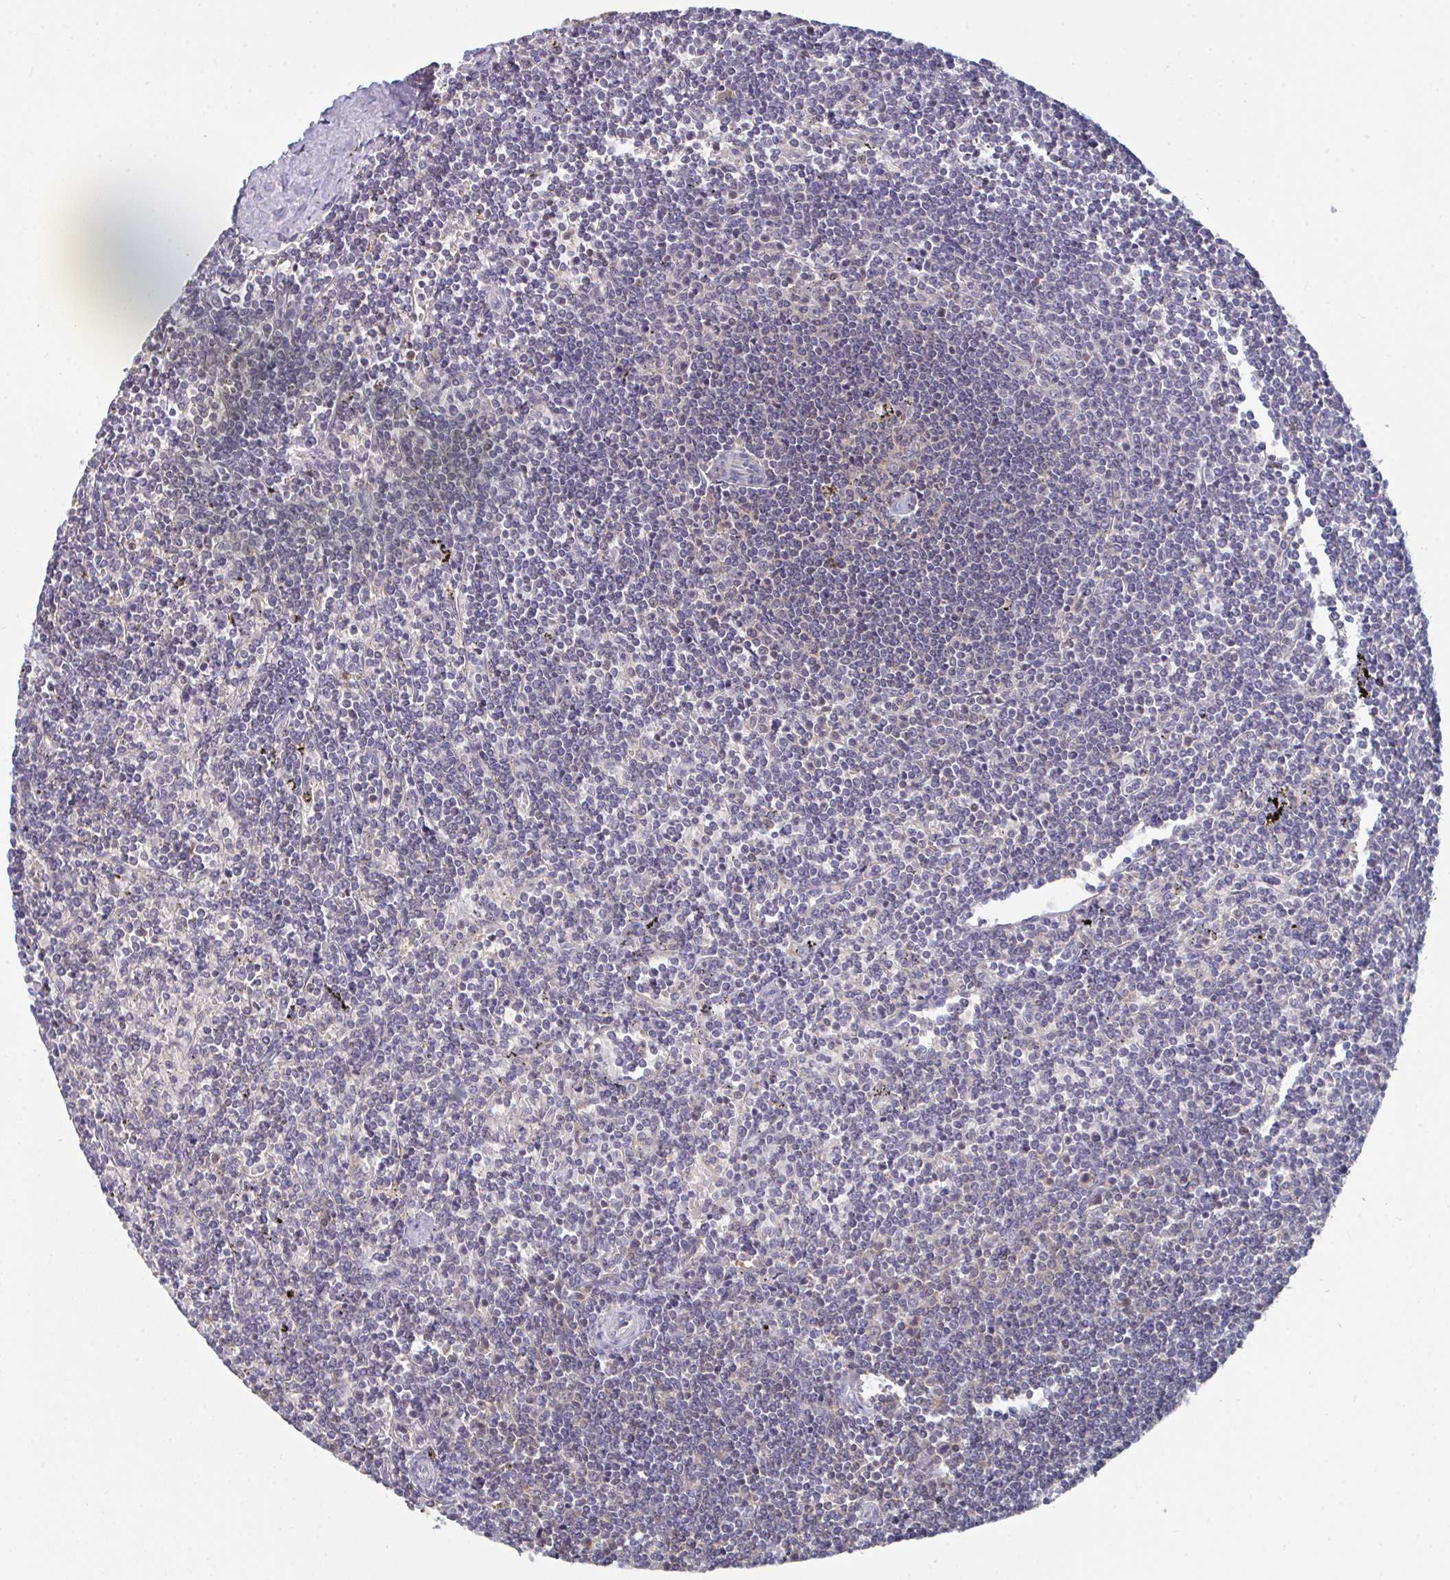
{"staining": {"intensity": "negative", "quantity": "none", "location": "none"}, "tissue": "lymphoma", "cell_type": "Tumor cells", "image_type": "cancer", "snomed": [{"axis": "morphology", "description": "Malignant lymphoma, non-Hodgkin's type, Low grade"}, {"axis": "topography", "description": "Spleen"}], "caption": "This is a histopathology image of immunohistochemistry (IHC) staining of lymphoma, which shows no staining in tumor cells.", "gene": "TTC9C", "patient": {"sex": "male", "age": 78}}